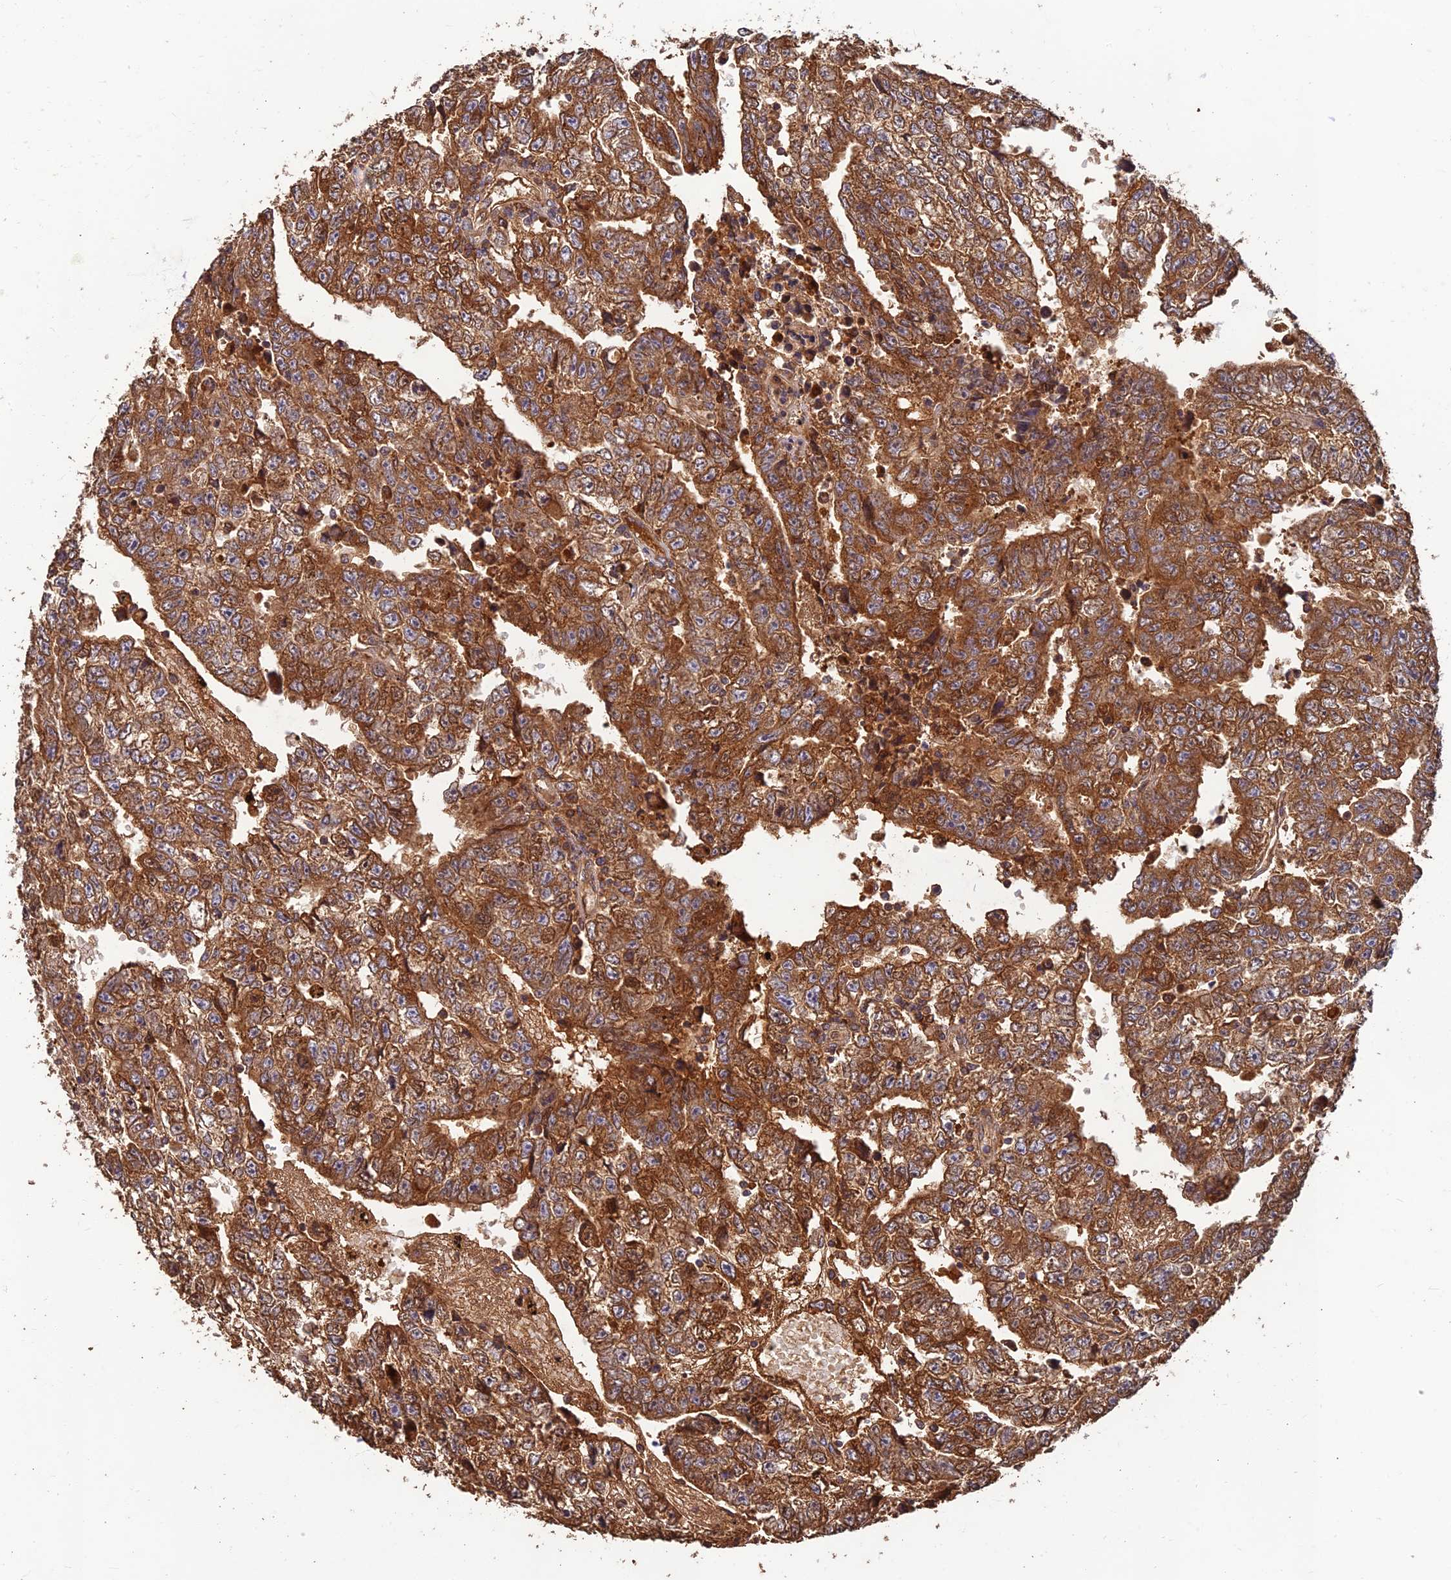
{"staining": {"intensity": "strong", "quantity": ">75%", "location": "cytoplasmic/membranous"}, "tissue": "testis cancer", "cell_type": "Tumor cells", "image_type": "cancer", "snomed": [{"axis": "morphology", "description": "Carcinoma, Embryonal, NOS"}, {"axis": "topography", "description": "Testis"}], "caption": "Strong cytoplasmic/membranous staining is appreciated in about >75% of tumor cells in testis embryonal carcinoma.", "gene": "CORO1C", "patient": {"sex": "male", "age": 25}}